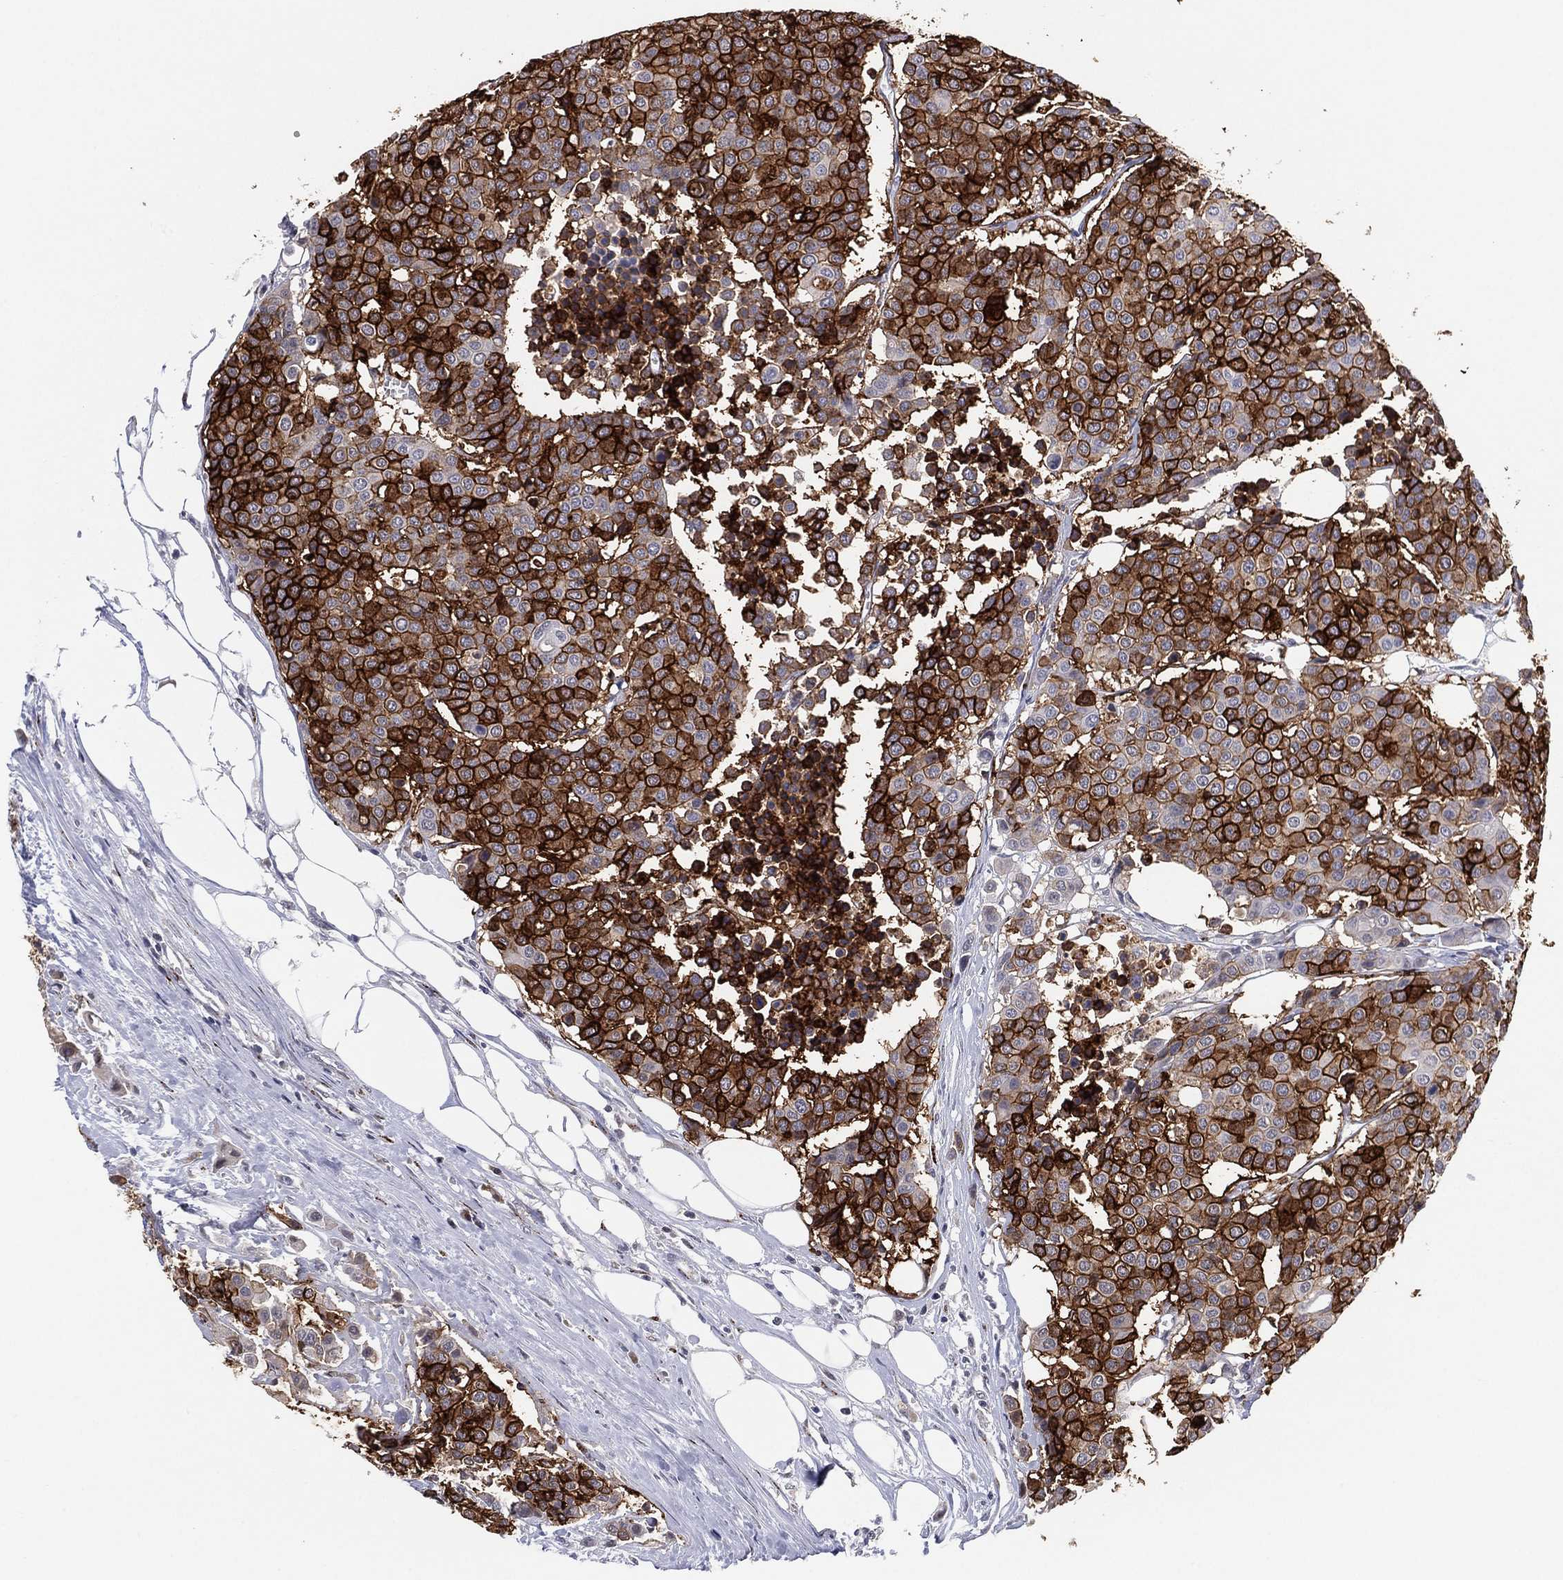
{"staining": {"intensity": "strong", "quantity": ">75%", "location": "cytoplasmic/membranous"}, "tissue": "carcinoid", "cell_type": "Tumor cells", "image_type": "cancer", "snomed": [{"axis": "morphology", "description": "Carcinoid, malignant, NOS"}, {"axis": "topography", "description": "Colon"}], "caption": "Brown immunohistochemical staining in carcinoid reveals strong cytoplasmic/membranous positivity in approximately >75% of tumor cells.", "gene": "CD177", "patient": {"sex": "male", "age": 81}}